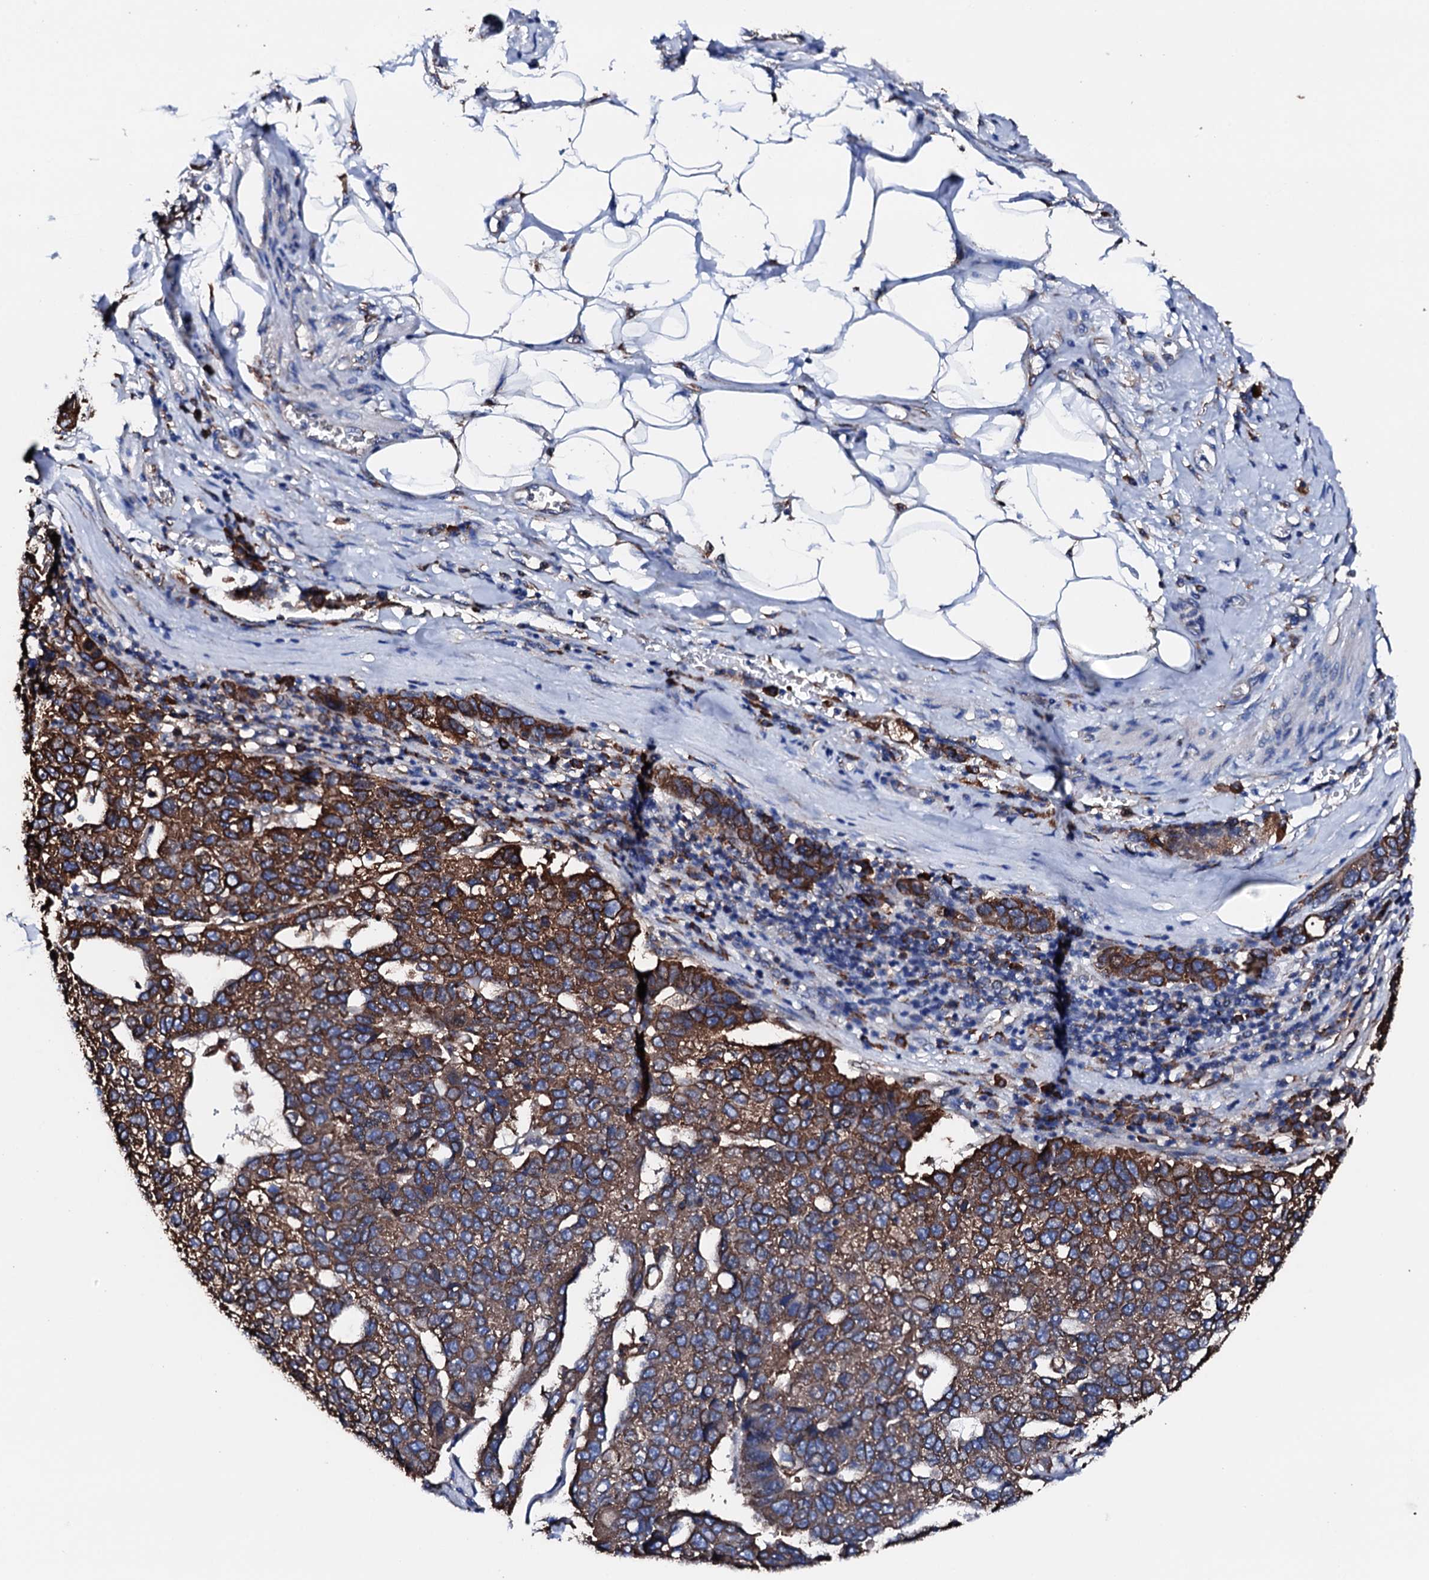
{"staining": {"intensity": "strong", "quantity": "25%-75%", "location": "cytoplasmic/membranous"}, "tissue": "pancreatic cancer", "cell_type": "Tumor cells", "image_type": "cancer", "snomed": [{"axis": "morphology", "description": "Adenocarcinoma, NOS"}, {"axis": "topography", "description": "Pancreas"}], "caption": "A micrograph of human pancreatic cancer (adenocarcinoma) stained for a protein demonstrates strong cytoplasmic/membranous brown staining in tumor cells.", "gene": "AMDHD1", "patient": {"sex": "female", "age": 61}}